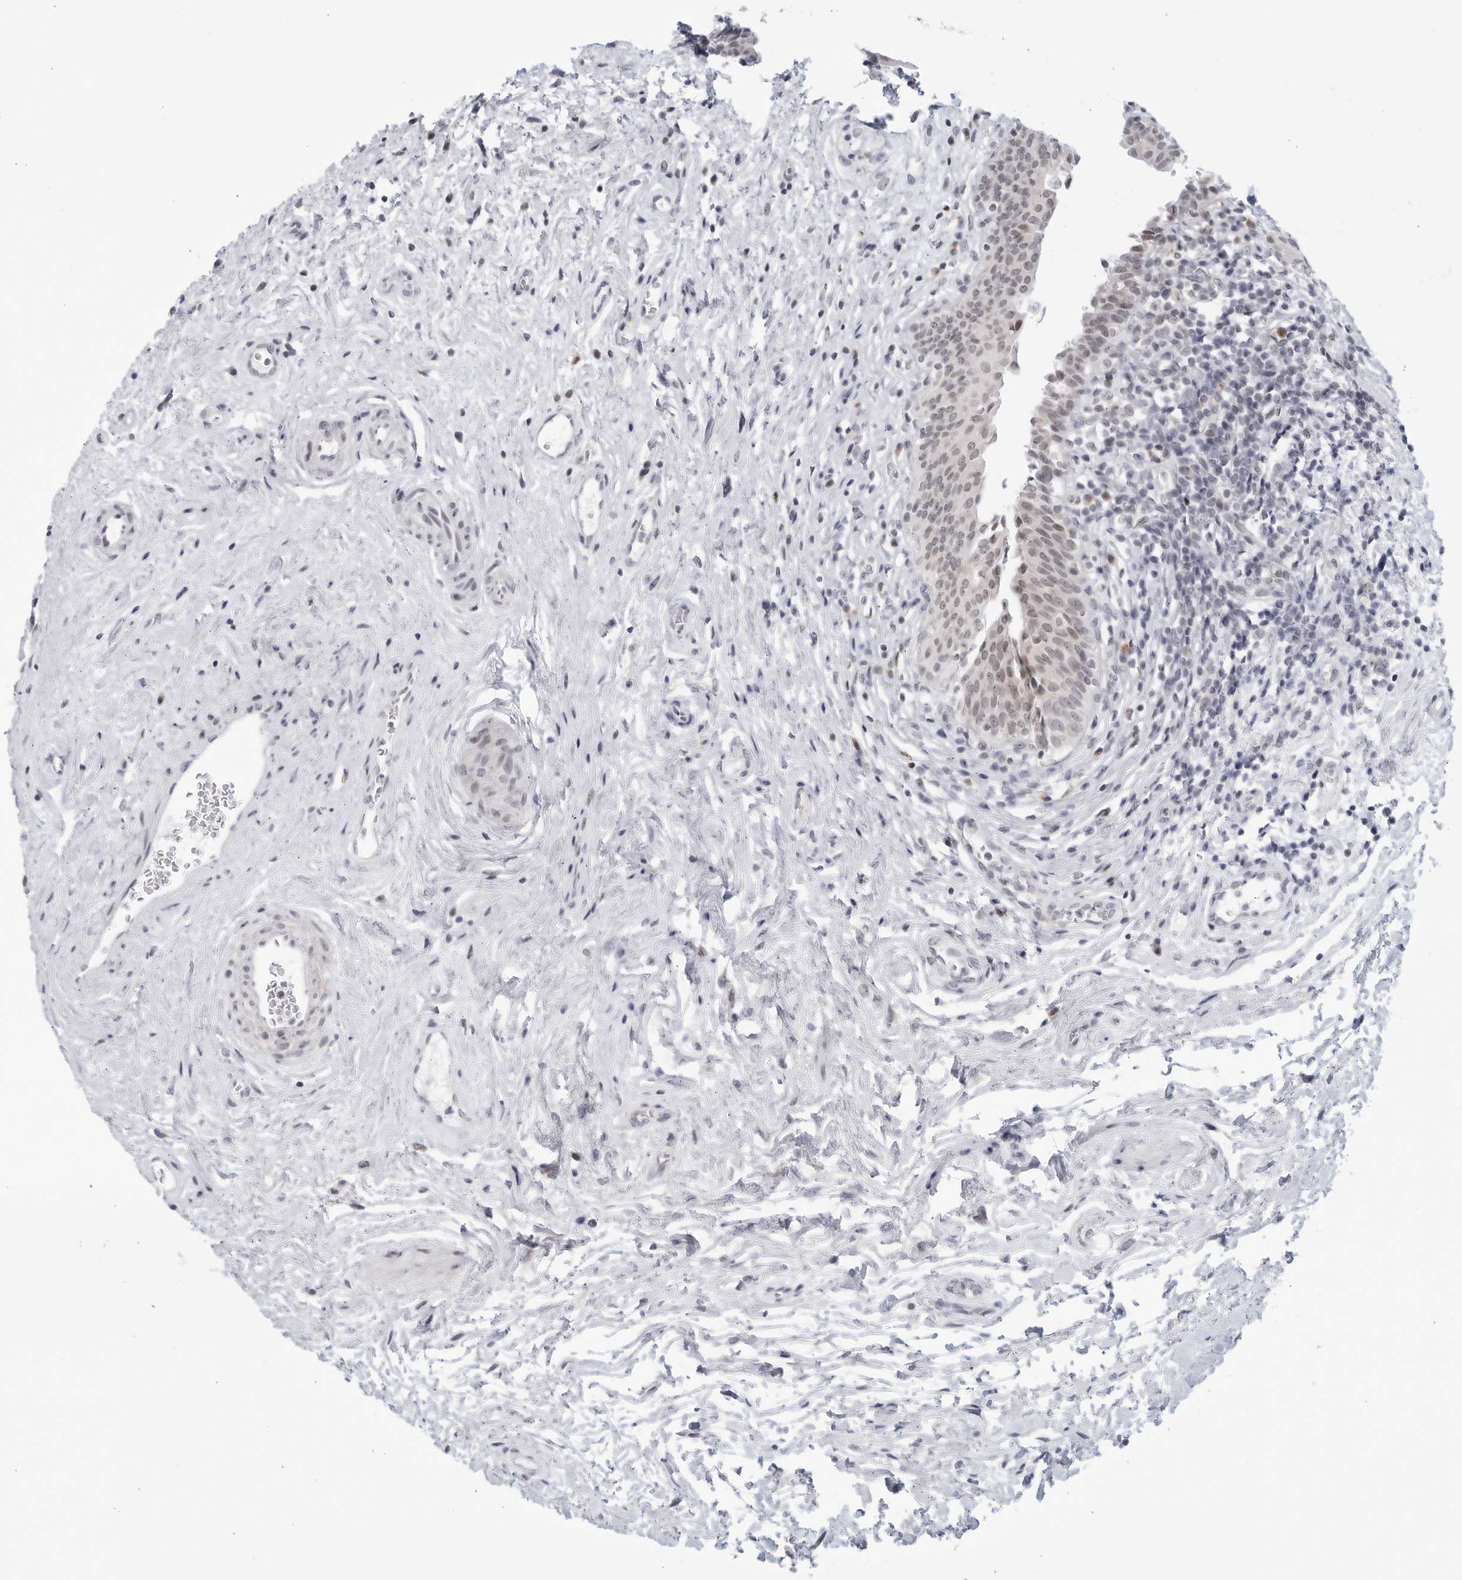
{"staining": {"intensity": "weak", "quantity": "<25%", "location": "nuclear"}, "tissue": "urinary bladder", "cell_type": "Urothelial cells", "image_type": "normal", "snomed": [{"axis": "morphology", "description": "Normal tissue, NOS"}, {"axis": "topography", "description": "Urinary bladder"}], "caption": "Immunohistochemistry (IHC) micrograph of unremarkable urinary bladder: urinary bladder stained with DAB exhibits no significant protein staining in urothelial cells.", "gene": "WDTC1", "patient": {"sex": "male", "age": 83}}